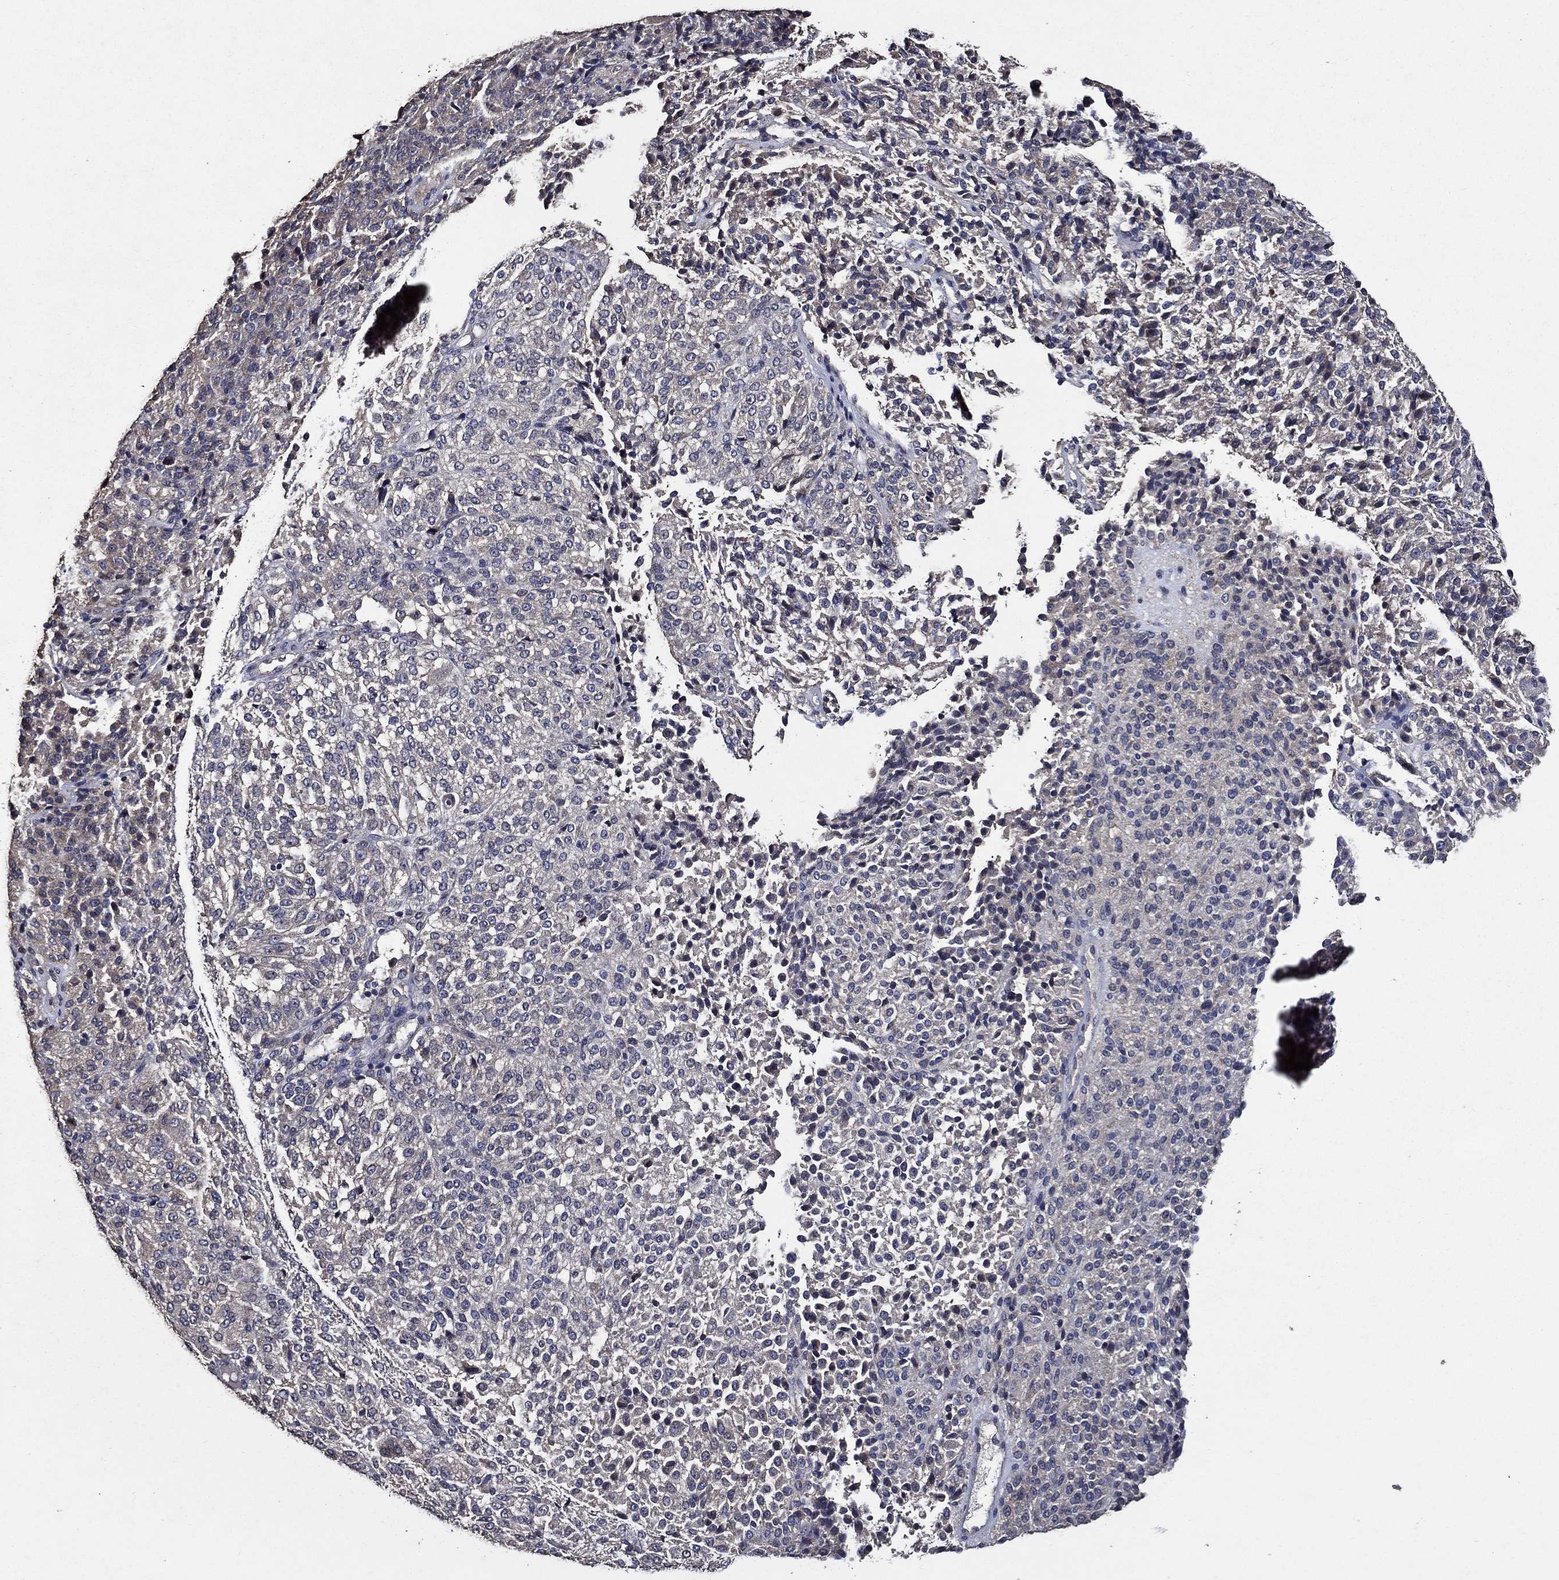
{"staining": {"intensity": "negative", "quantity": "none", "location": "none"}, "tissue": "melanoma", "cell_type": "Tumor cells", "image_type": "cancer", "snomed": [{"axis": "morphology", "description": "Malignant melanoma, Metastatic site"}, {"axis": "topography", "description": "Brain"}], "caption": "Immunohistochemistry histopathology image of neoplastic tissue: human malignant melanoma (metastatic site) stained with DAB (3,3'-diaminobenzidine) exhibits no significant protein staining in tumor cells.", "gene": "HAP1", "patient": {"sex": "female", "age": 56}}